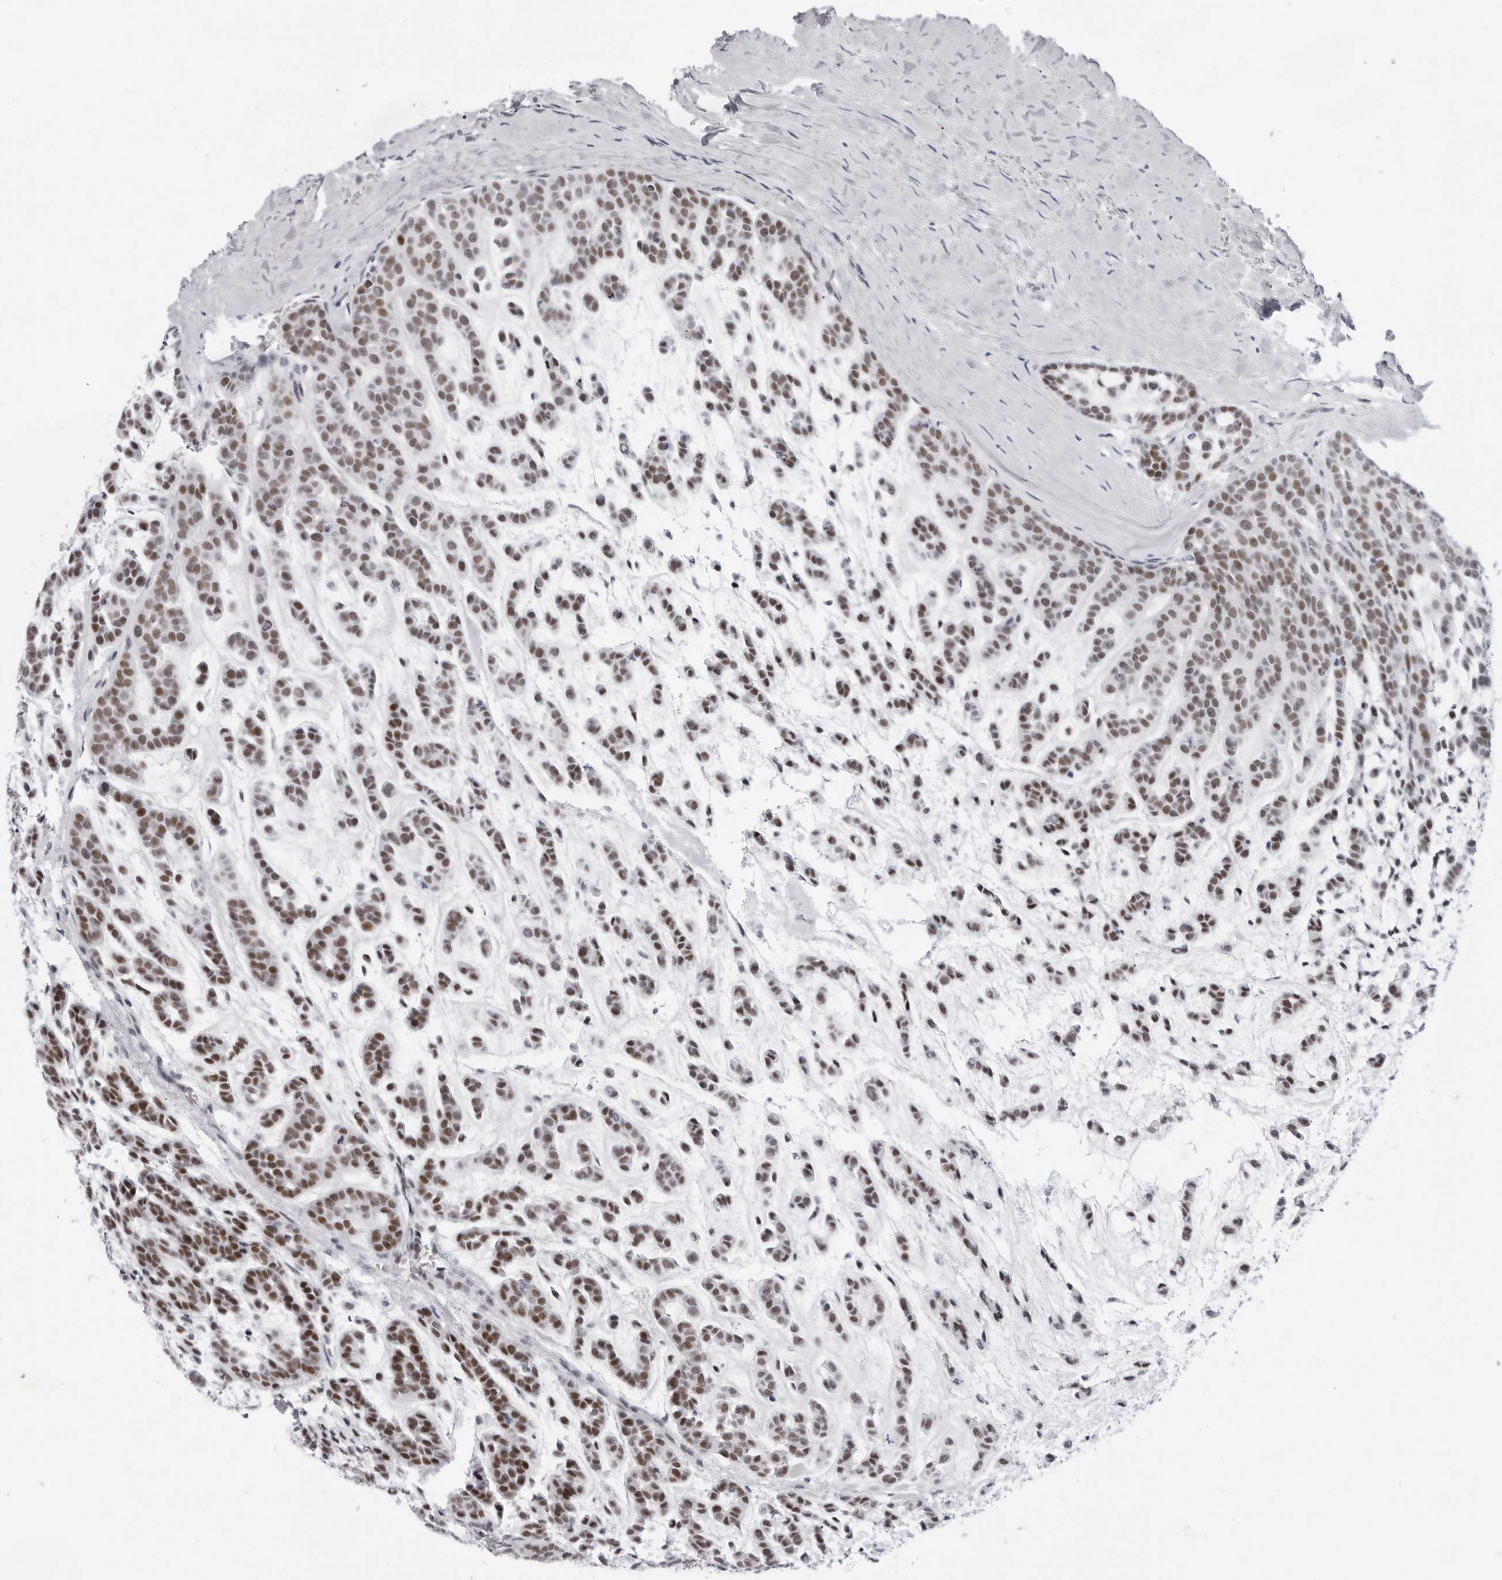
{"staining": {"intensity": "moderate", "quantity": ">75%", "location": "nuclear"}, "tissue": "head and neck cancer", "cell_type": "Tumor cells", "image_type": "cancer", "snomed": [{"axis": "morphology", "description": "Adenocarcinoma, NOS"}, {"axis": "morphology", "description": "Adenoma, NOS"}, {"axis": "topography", "description": "Head-Neck"}], "caption": "IHC staining of head and neck cancer (adenocarcinoma), which exhibits medium levels of moderate nuclear expression in about >75% of tumor cells indicating moderate nuclear protein positivity. The staining was performed using DAB (3,3'-diaminobenzidine) (brown) for protein detection and nuclei were counterstained in hematoxylin (blue).", "gene": "VEZF1", "patient": {"sex": "female", "age": 55}}